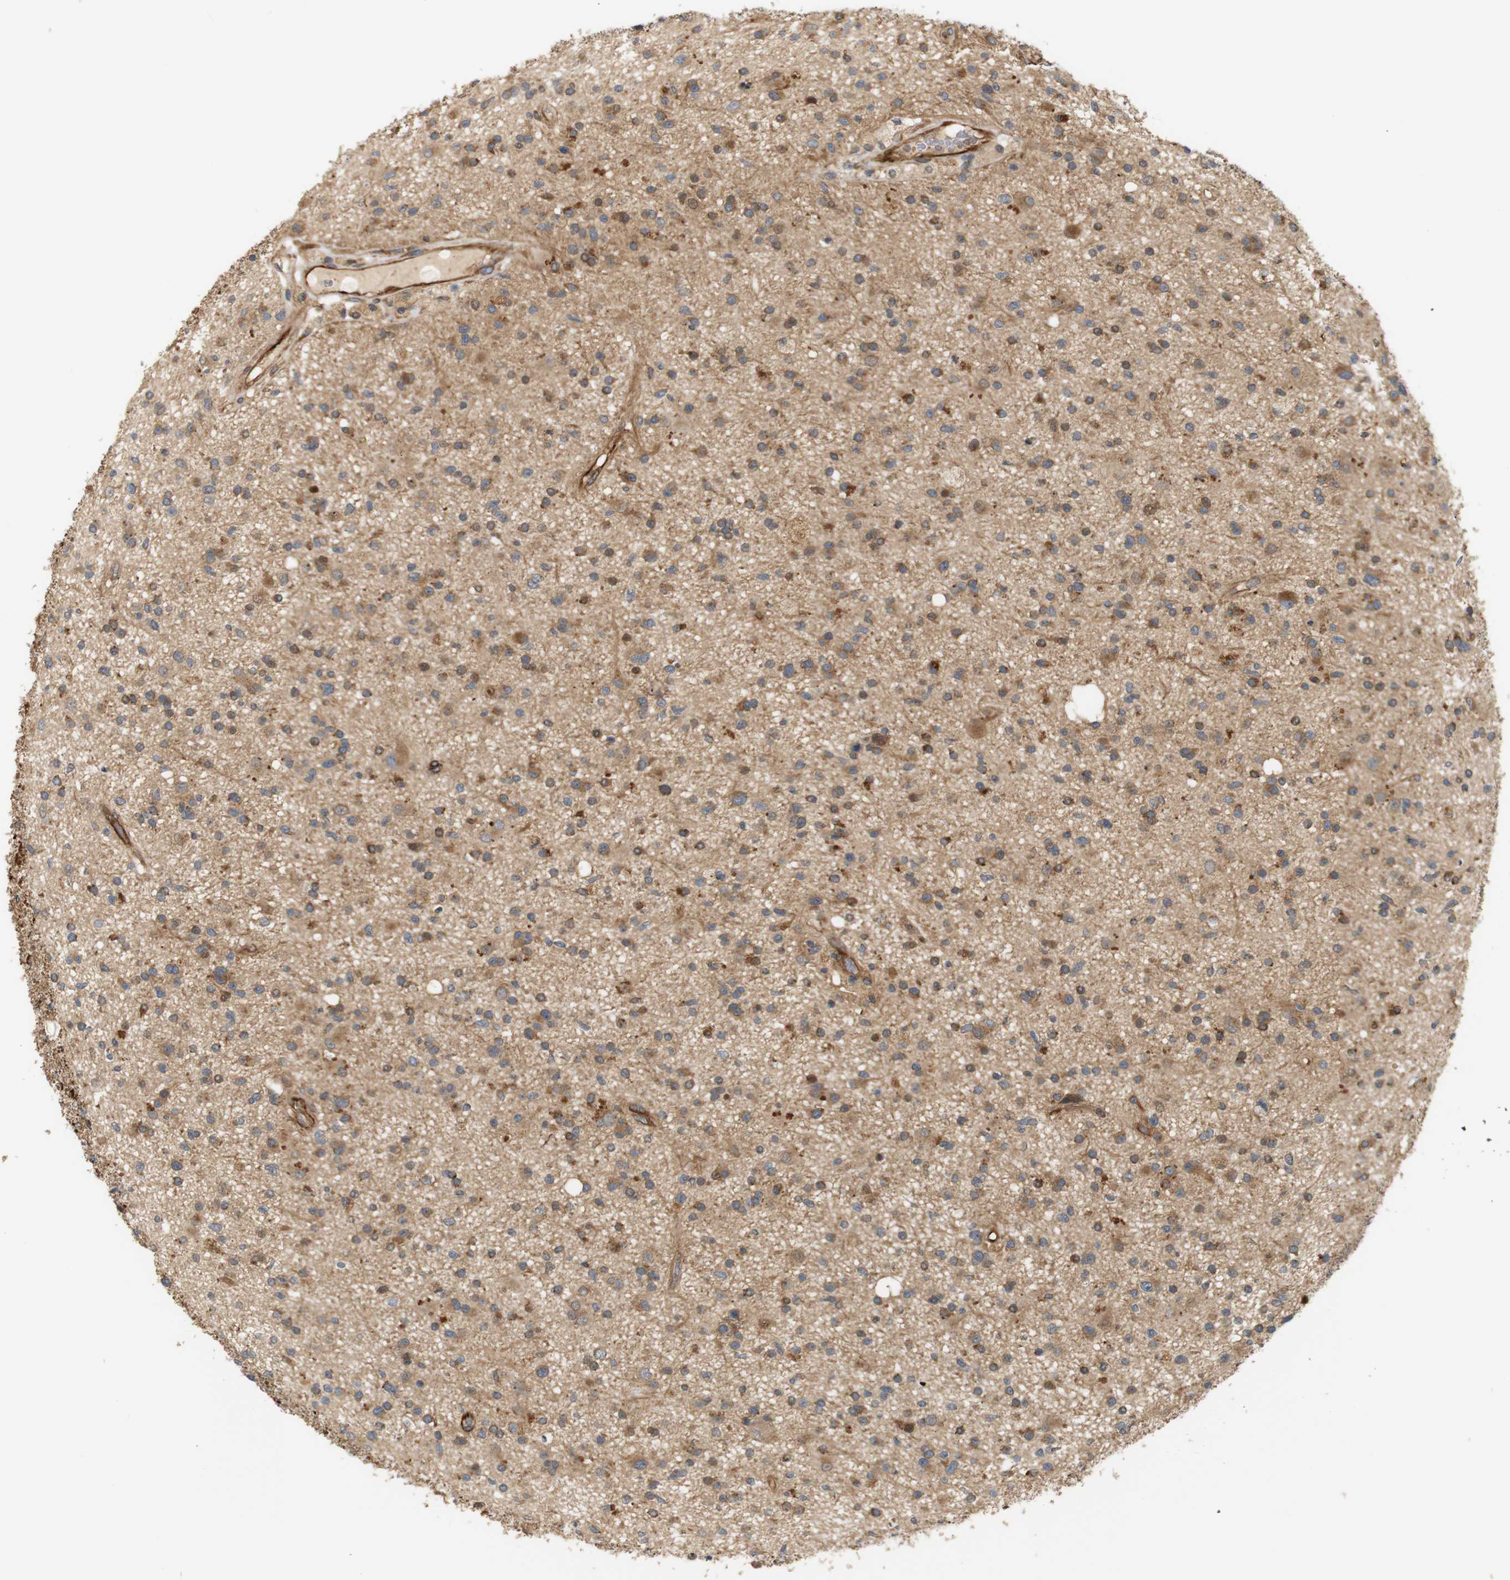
{"staining": {"intensity": "moderate", "quantity": "25%-75%", "location": "cytoplasmic/membranous"}, "tissue": "glioma", "cell_type": "Tumor cells", "image_type": "cancer", "snomed": [{"axis": "morphology", "description": "Glioma, malignant, High grade"}, {"axis": "topography", "description": "Brain"}], "caption": "Malignant glioma (high-grade) tissue demonstrates moderate cytoplasmic/membranous positivity in about 25%-75% of tumor cells", "gene": "RPTOR", "patient": {"sex": "male", "age": 33}}